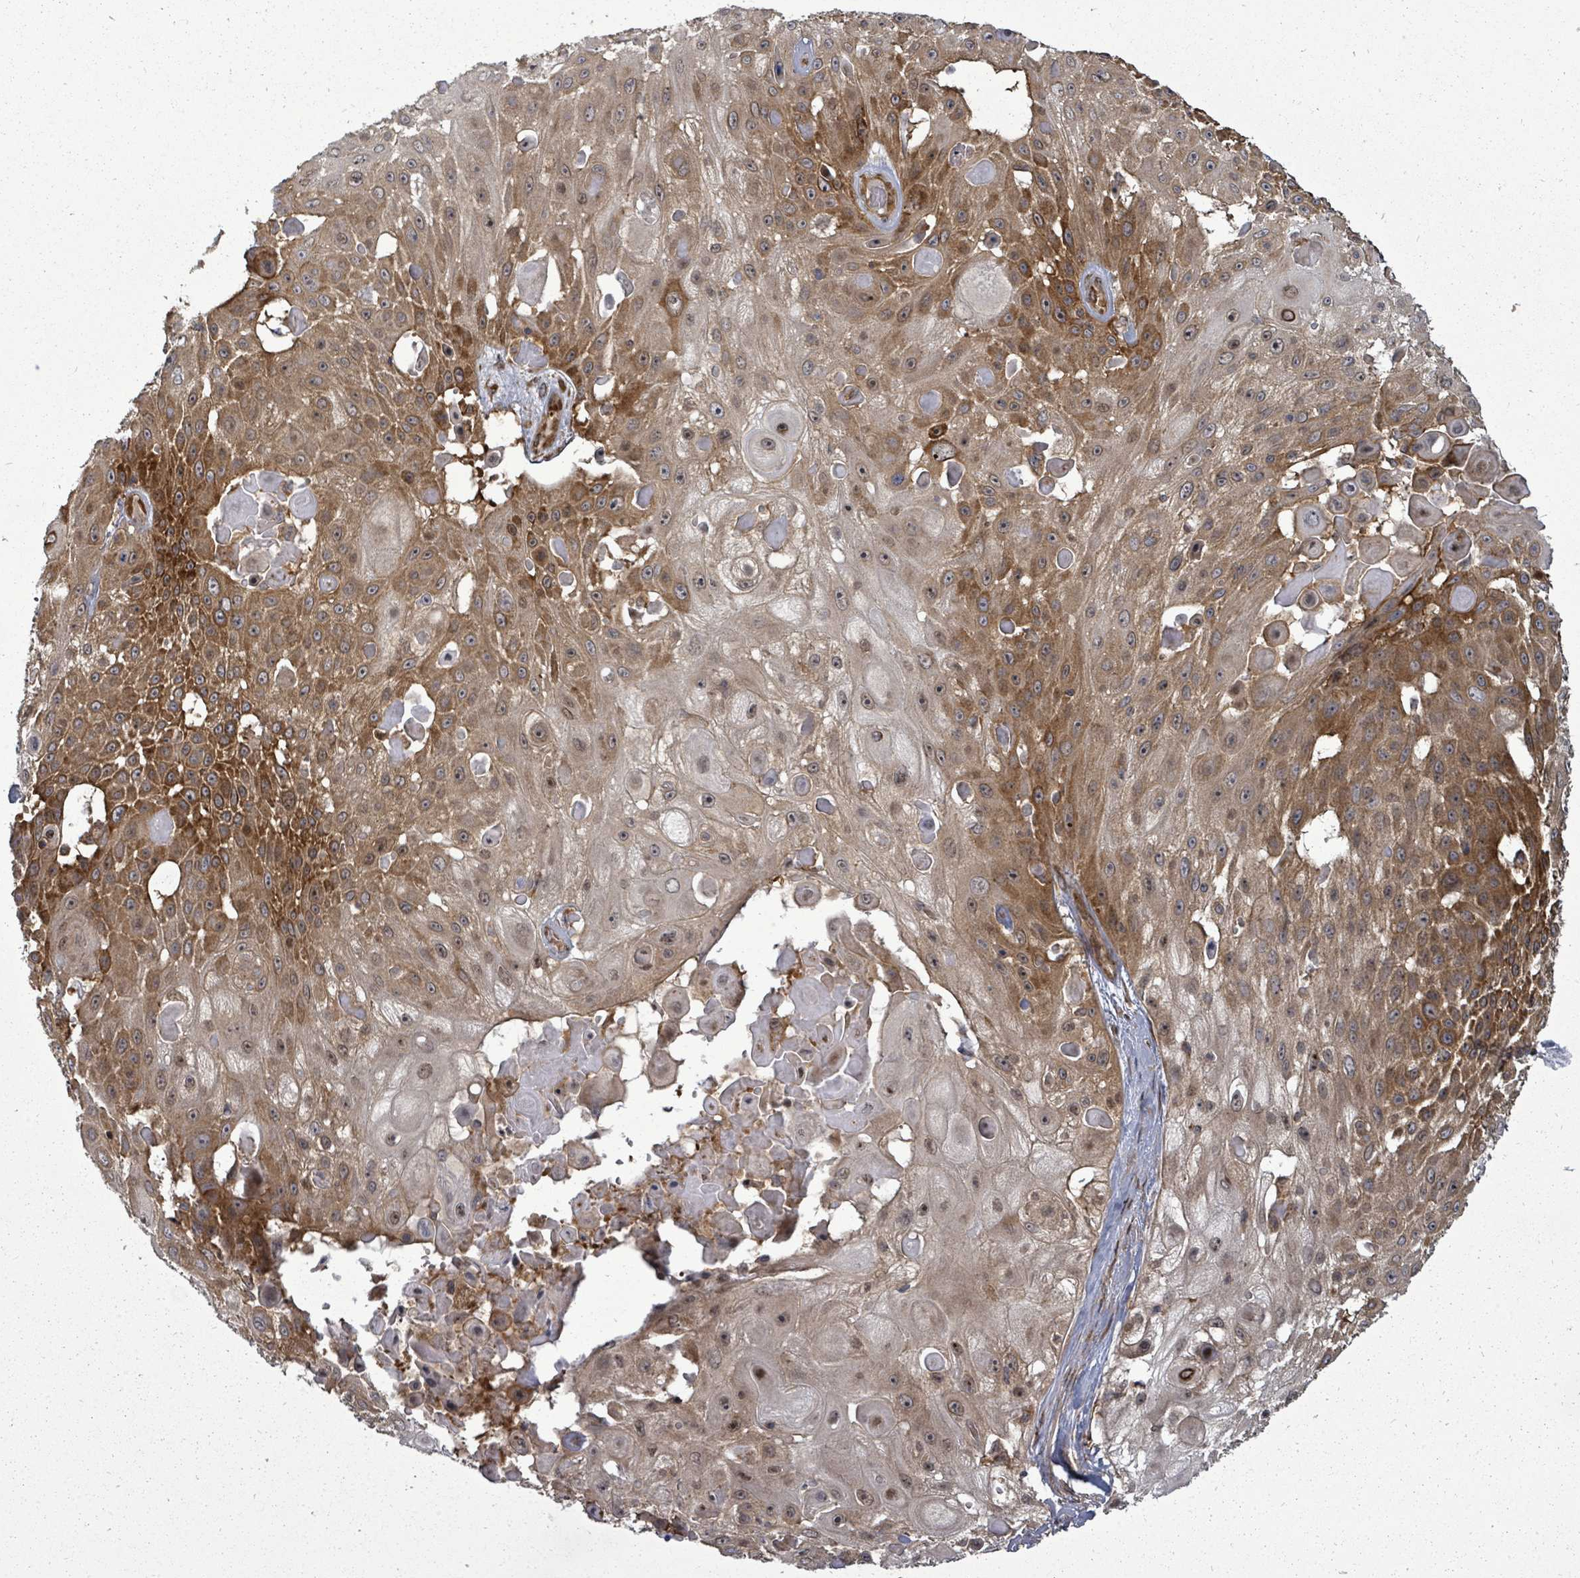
{"staining": {"intensity": "strong", "quantity": ">75%", "location": "cytoplasmic/membranous"}, "tissue": "skin cancer", "cell_type": "Tumor cells", "image_type": "cancer", "snomed": [{"axis": "morphology", "description": "Squamous cell carcinoma, NOS"}, {"axis": "topography", "description": "Skin"}], "caption": "This micrograph demonstrates squamous cell carcinoma (skin) stained with IHC to label a protein in brown. The cytoplasmic/membranous of tumor cells show strong positivity for the protein. Nuclei are counter-stained blue.", "gene": "EIF3C", "patient": {"sex": "female", "age": 86}}